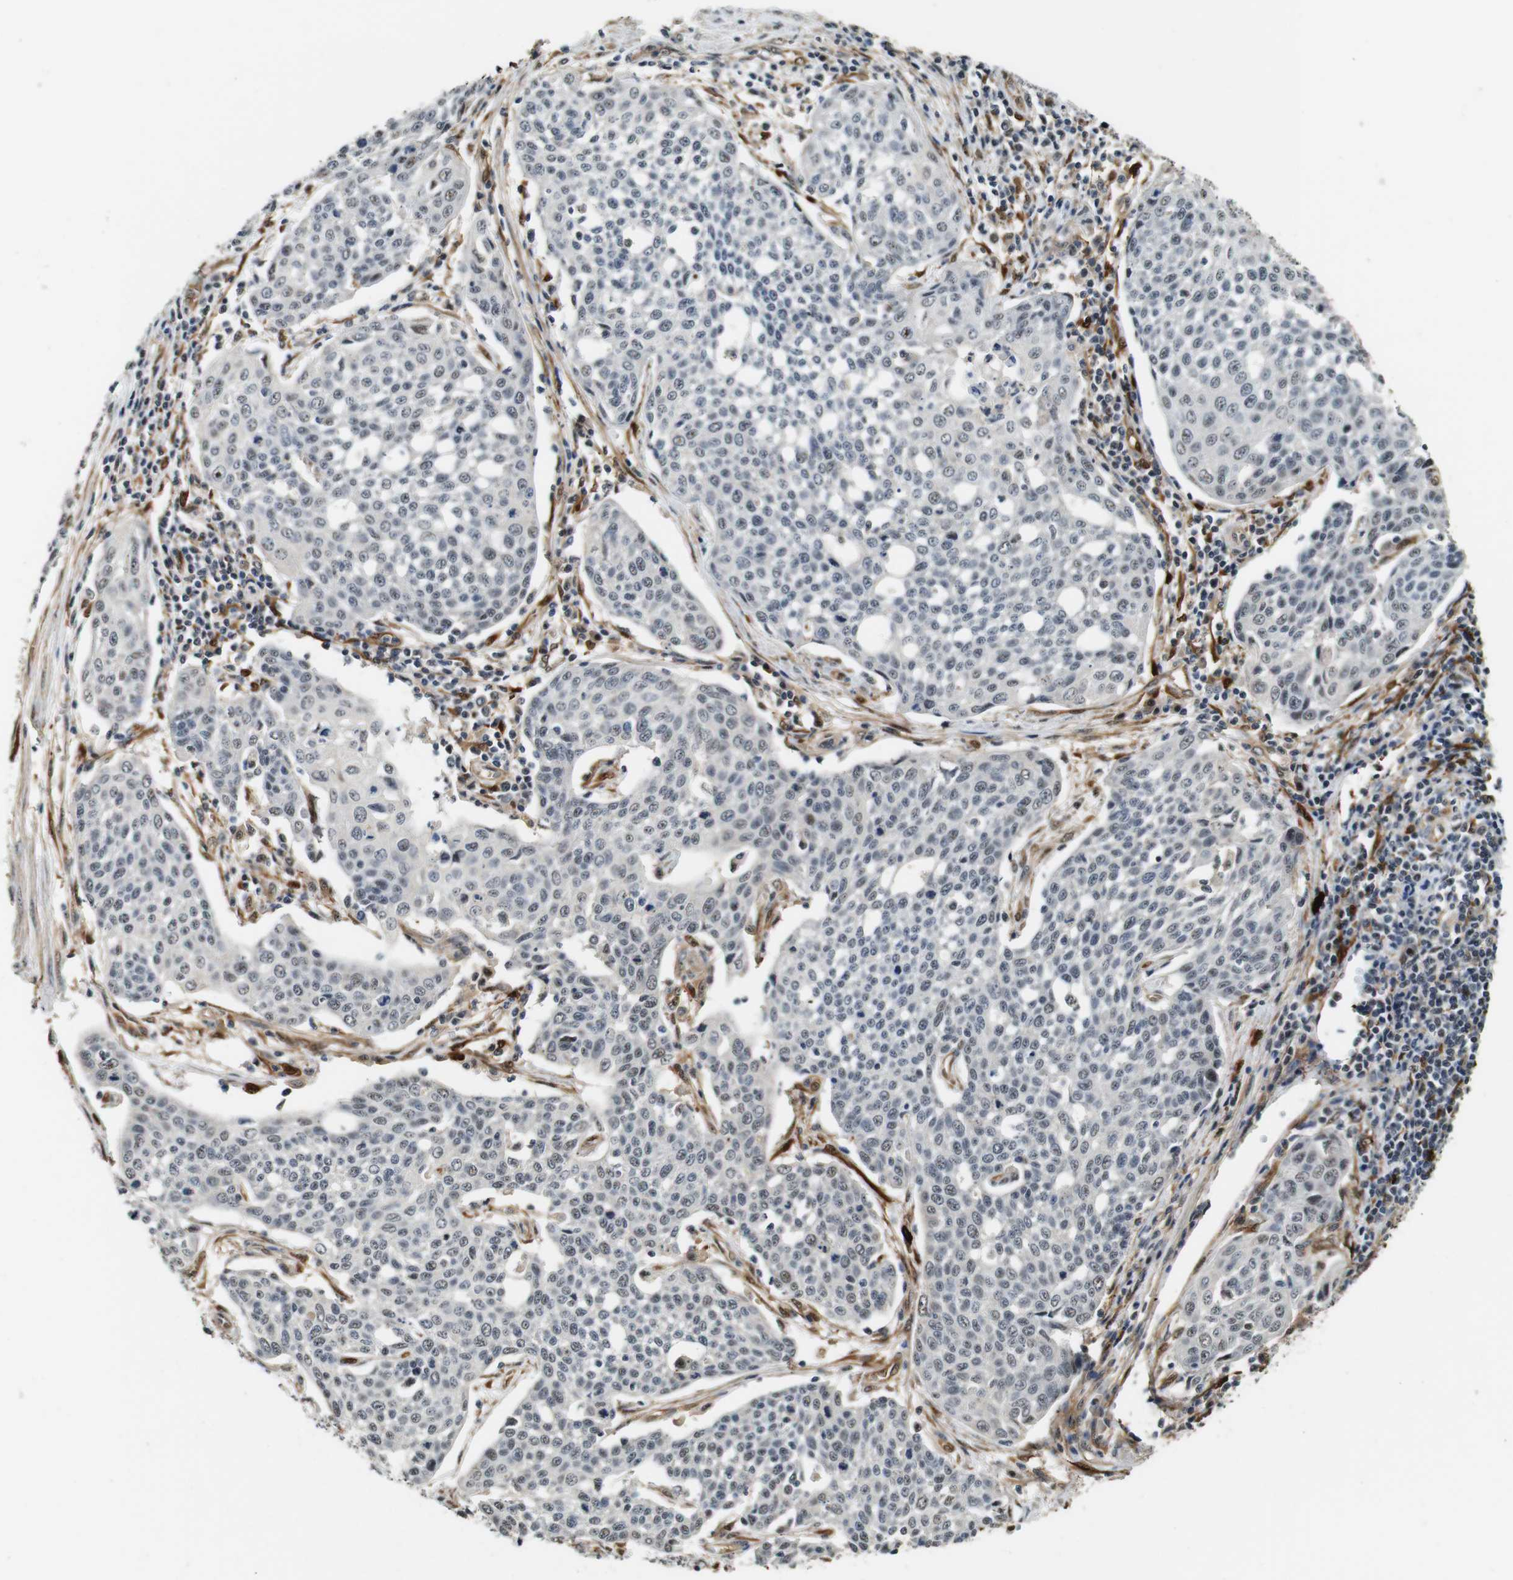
{"staining": {"intensity": "negative", "quantity": "none", "location": "none"}, "tissue": "cervical cancer", "cell_type": "Tumor cells", "image_type": "cancer", "snomed": [{"axis": "morphology", "description": "Squamous cell carcinoma, NOS"}, {"axis": "topography", "description": "Cervix"}], "caption": "Immunohistochemistry image of neoplastic tissue: human cervical squamous cell carcinoma stained with DAB reveals no significant protein expression in tumor cells. (Brightfield microscopy of DAB IHC at high magnification).", "gene": "LXN", "patient": {"sex": "female", "age": 34}}